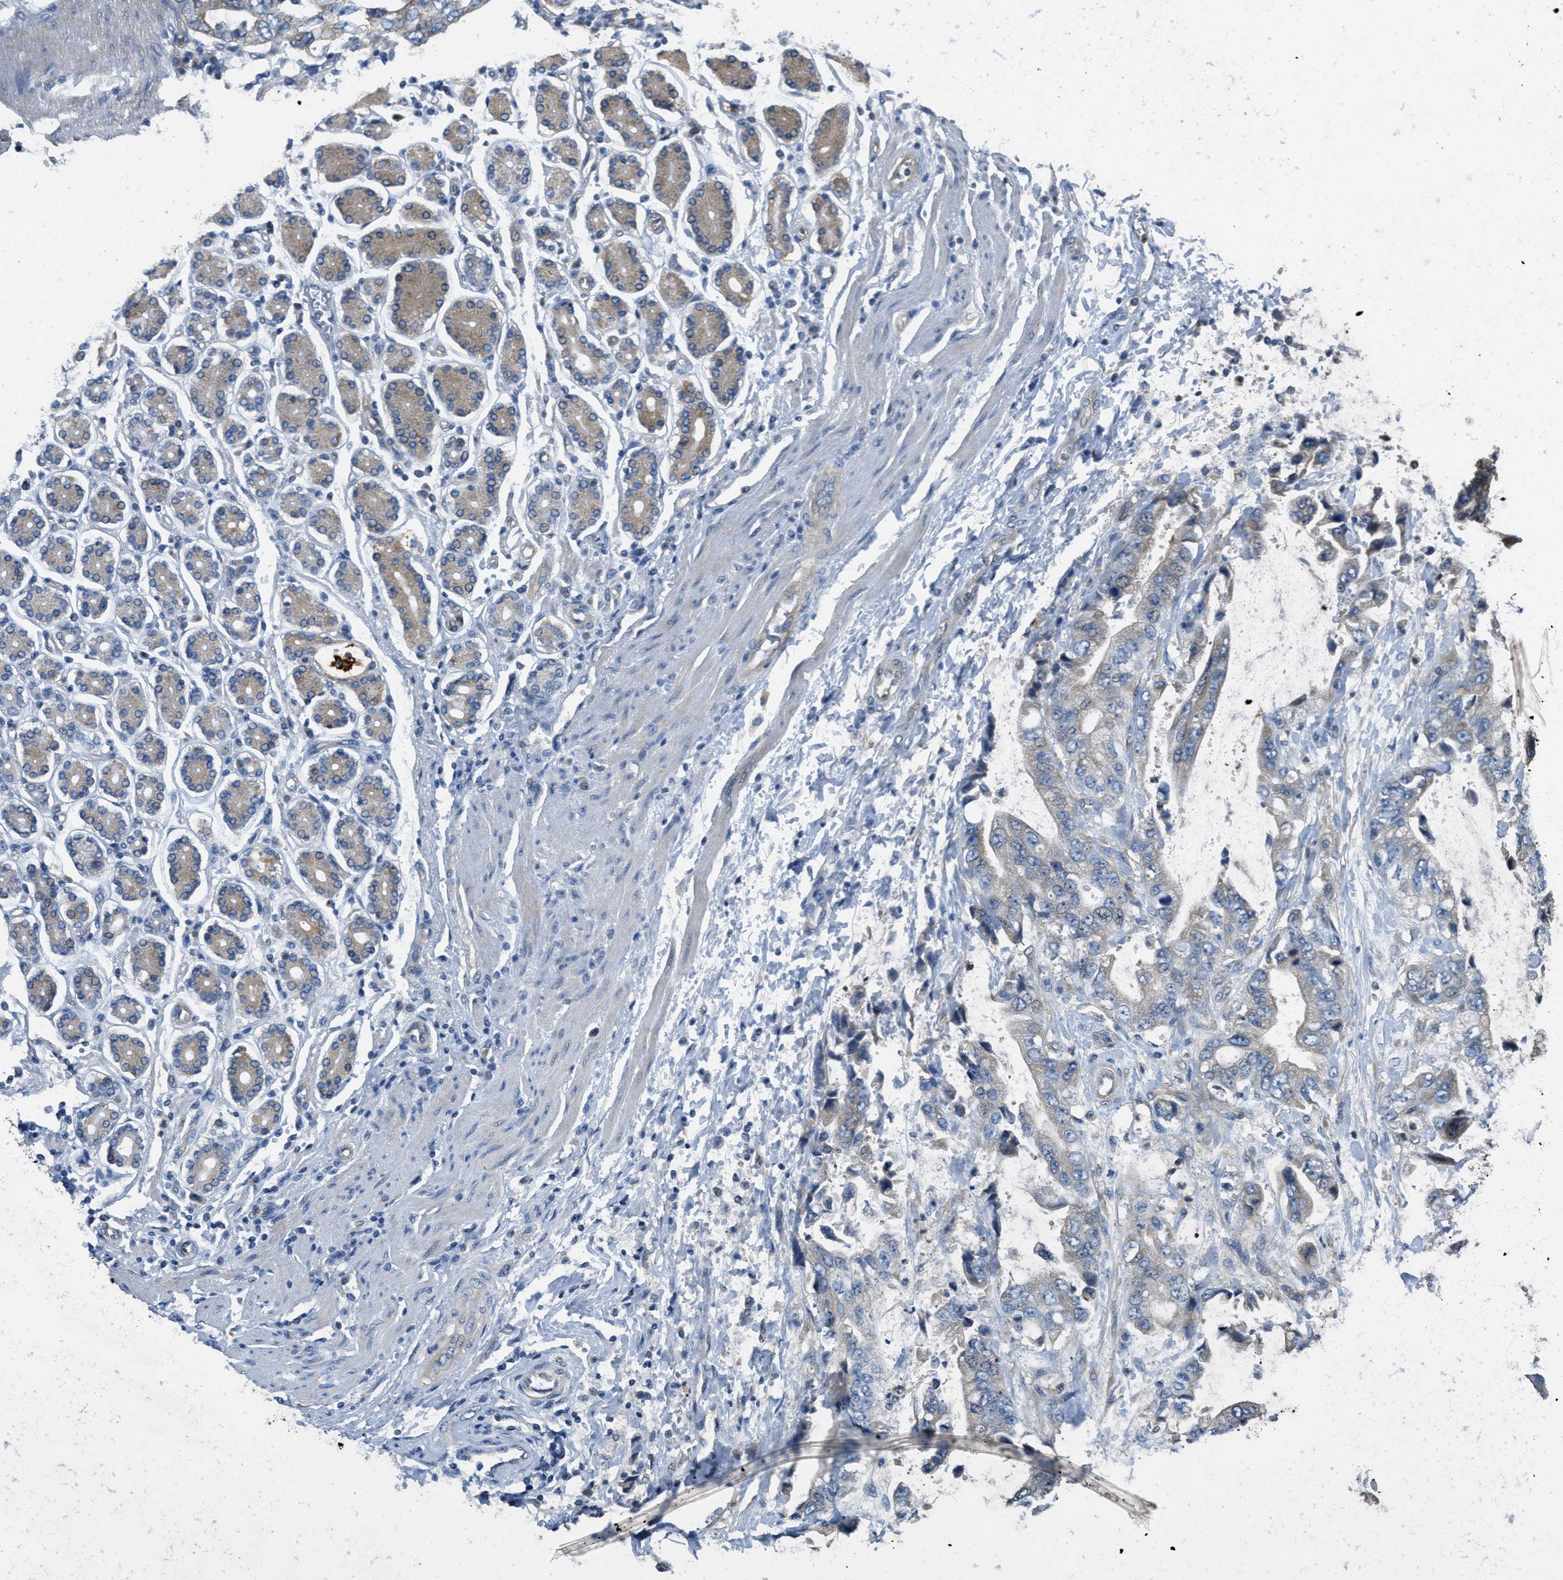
{"staining": {"intensity": "weak", "quantity": "<25%", "location": "cytoplasmic/membranous"}, "tissue": "stomach cancer", "cell_type": "Tumor cells", "image_type": "cancer", "snomed": [{"axis": "morphology", "description": "Normal tissue, NOS"}, {"axis": "morphology", "description": "Adenocarcinoma, NOS"}, {"axis": "topography", "description": "Stomach"}], "caption": "Protein analysis of stomach cancer (adenocarcinoma) displays no significant expression in tumor cells.", "gene": "TOMM70", "patient": {"sex": "male", "age": 62}}